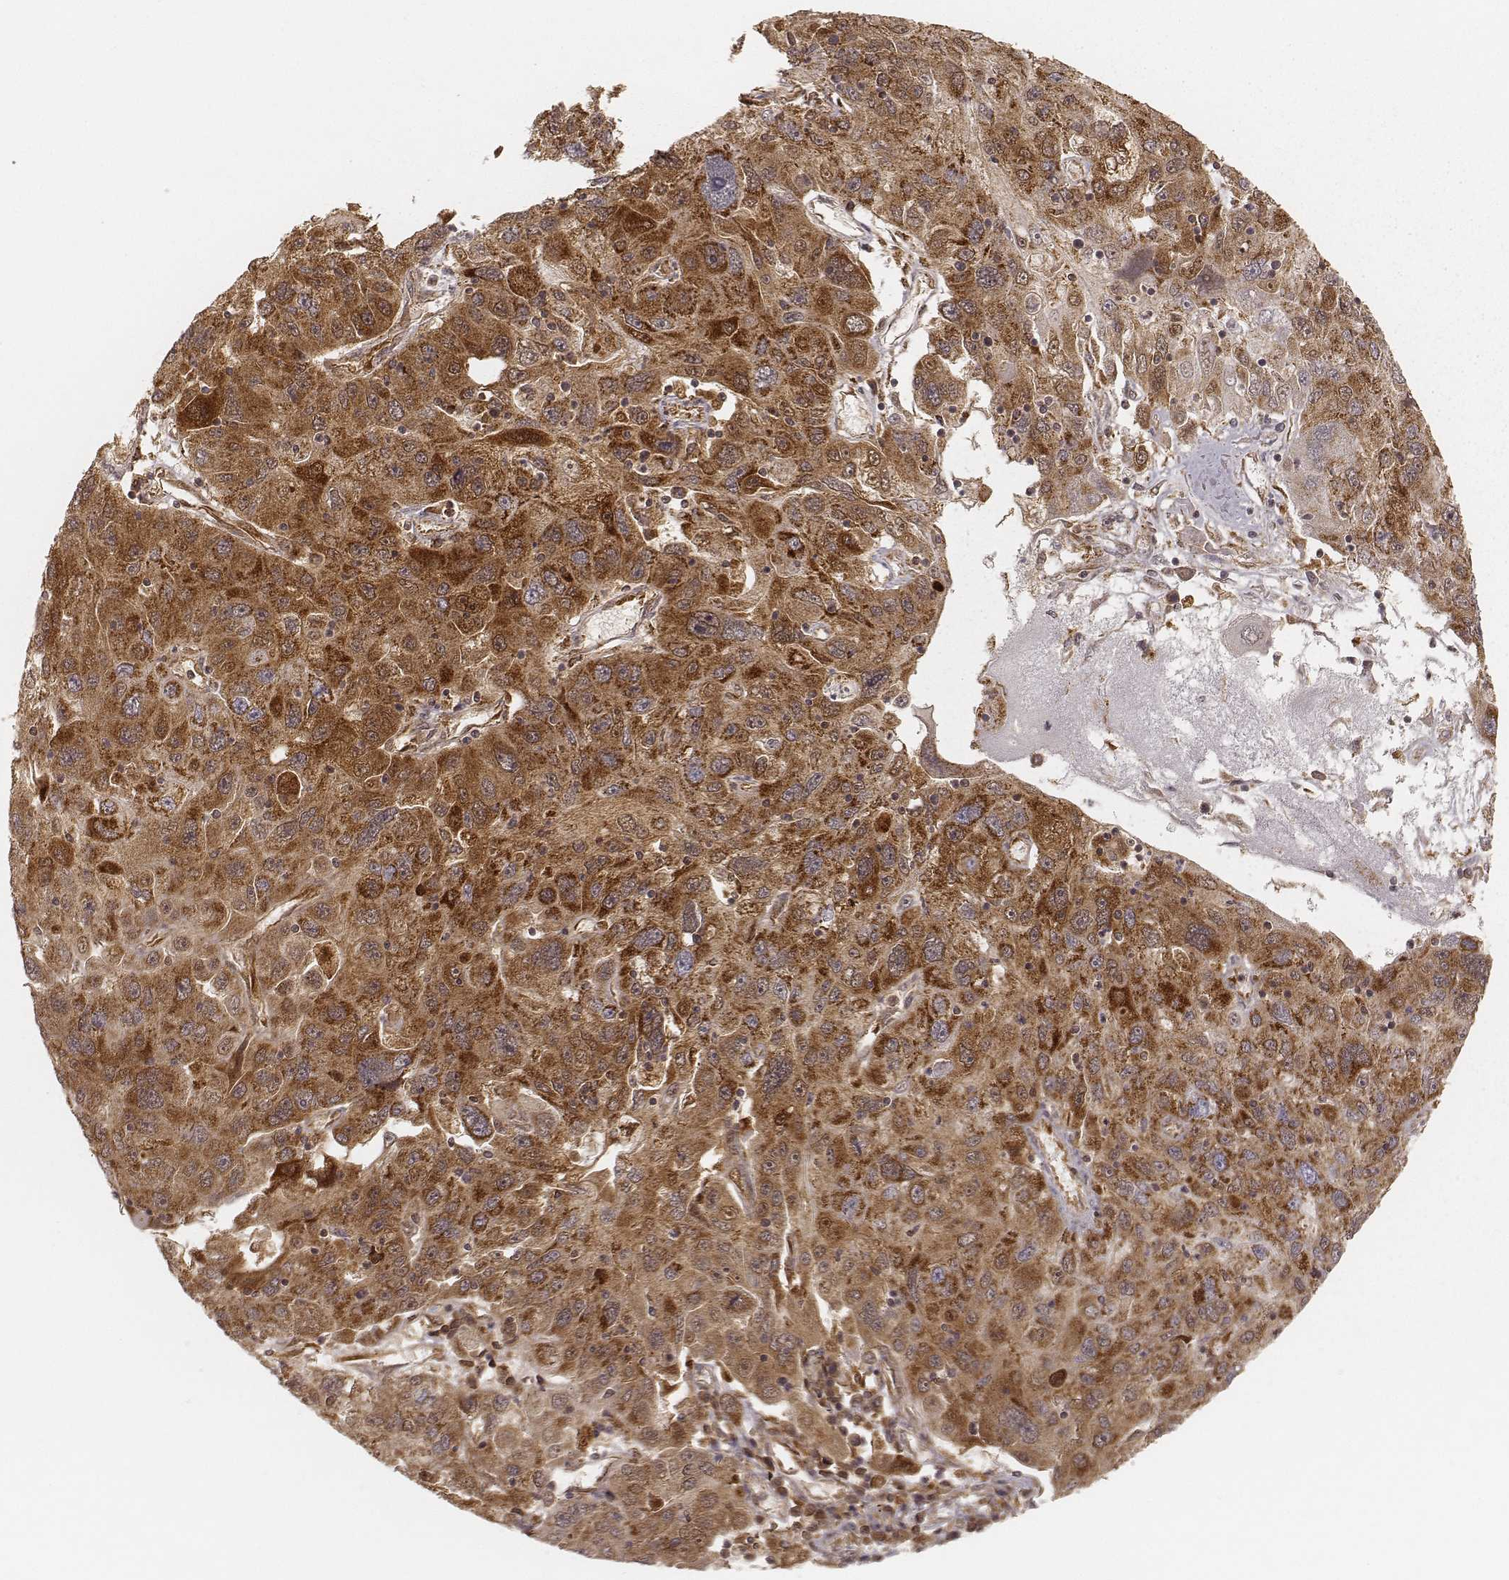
{"staining": {"intensity": "strong", "quantity": ">75%", "location": "cytoplasmic/membranous"}, "tissue": "stomach cancer", "cell_type": "Tumor cells", "image_type": "cancer", "snomed": [{"axis": "morphology", "description": "Adenocarcinoma, NOS"}, {"axis": "topography", "description": "Stomach"}], "caption": "A micrograph of stomach adenocarcinoma stained for a protein shows strong cytoplasmic/membranous brown staining in tumor cells. (DAB (3,3'-diaminobenzidine) IHC, brown staining for protein, blue staining for nuclei).", "gene": "CS", "patient": {"sex": "male", "age": 56}}